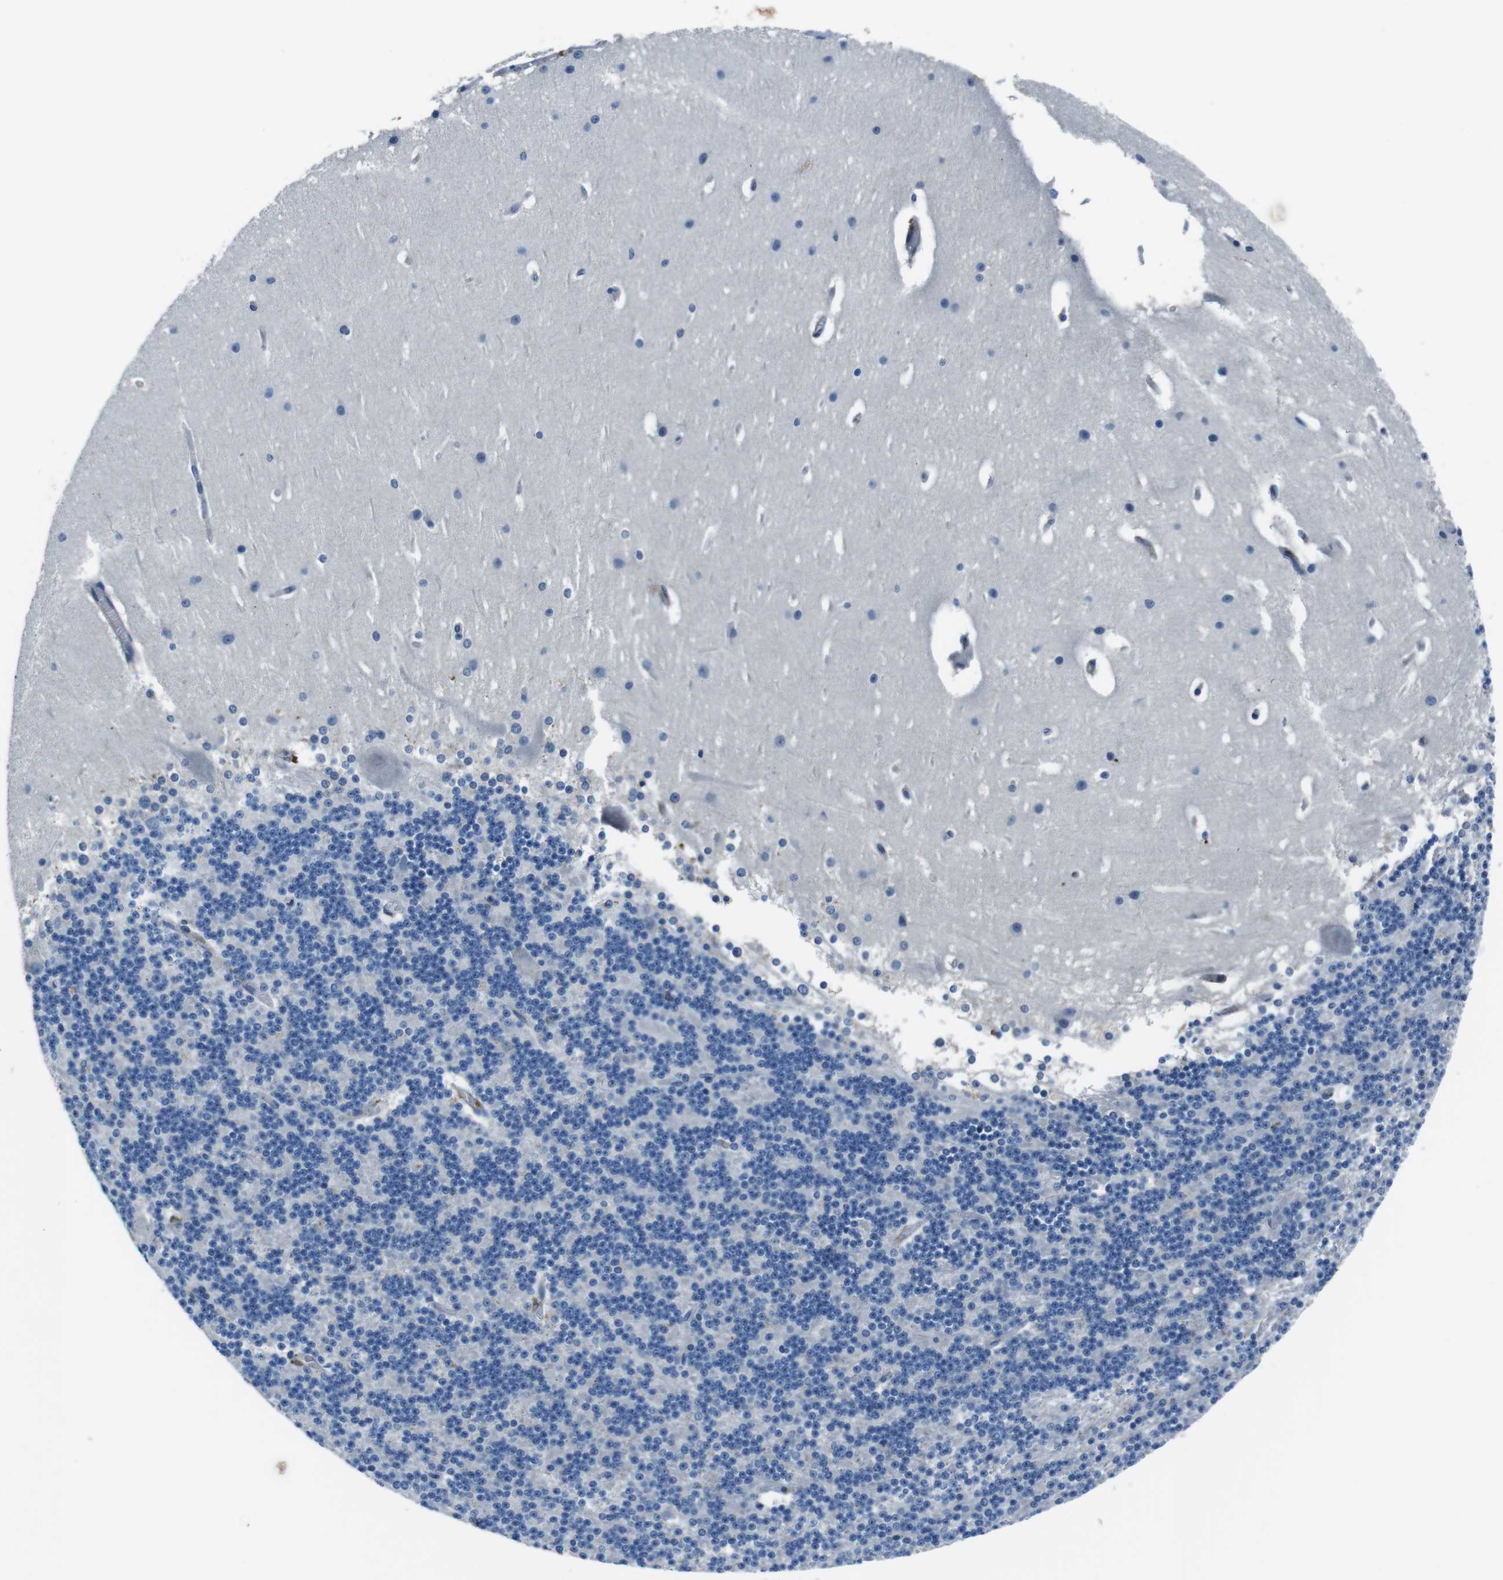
{"staining": {"intensity": "negative", "quantity": "none", "location": "none"}, "tissue": "cerebellum", "cell_type": "Cells in granular layer", "image_type": "normal", "snomed": [{"axis": "morphology", "description": "Normal tissue, NOS"}, {"axis": "topography", "description": "Cerebellum"}], "caption": "An IHC micrograph of normal cerebellum is shown. There is no staining in cells in granular layer of cerebellum.", "gene": "TULP3", "patient": {"sex": "female", "age": 19}}